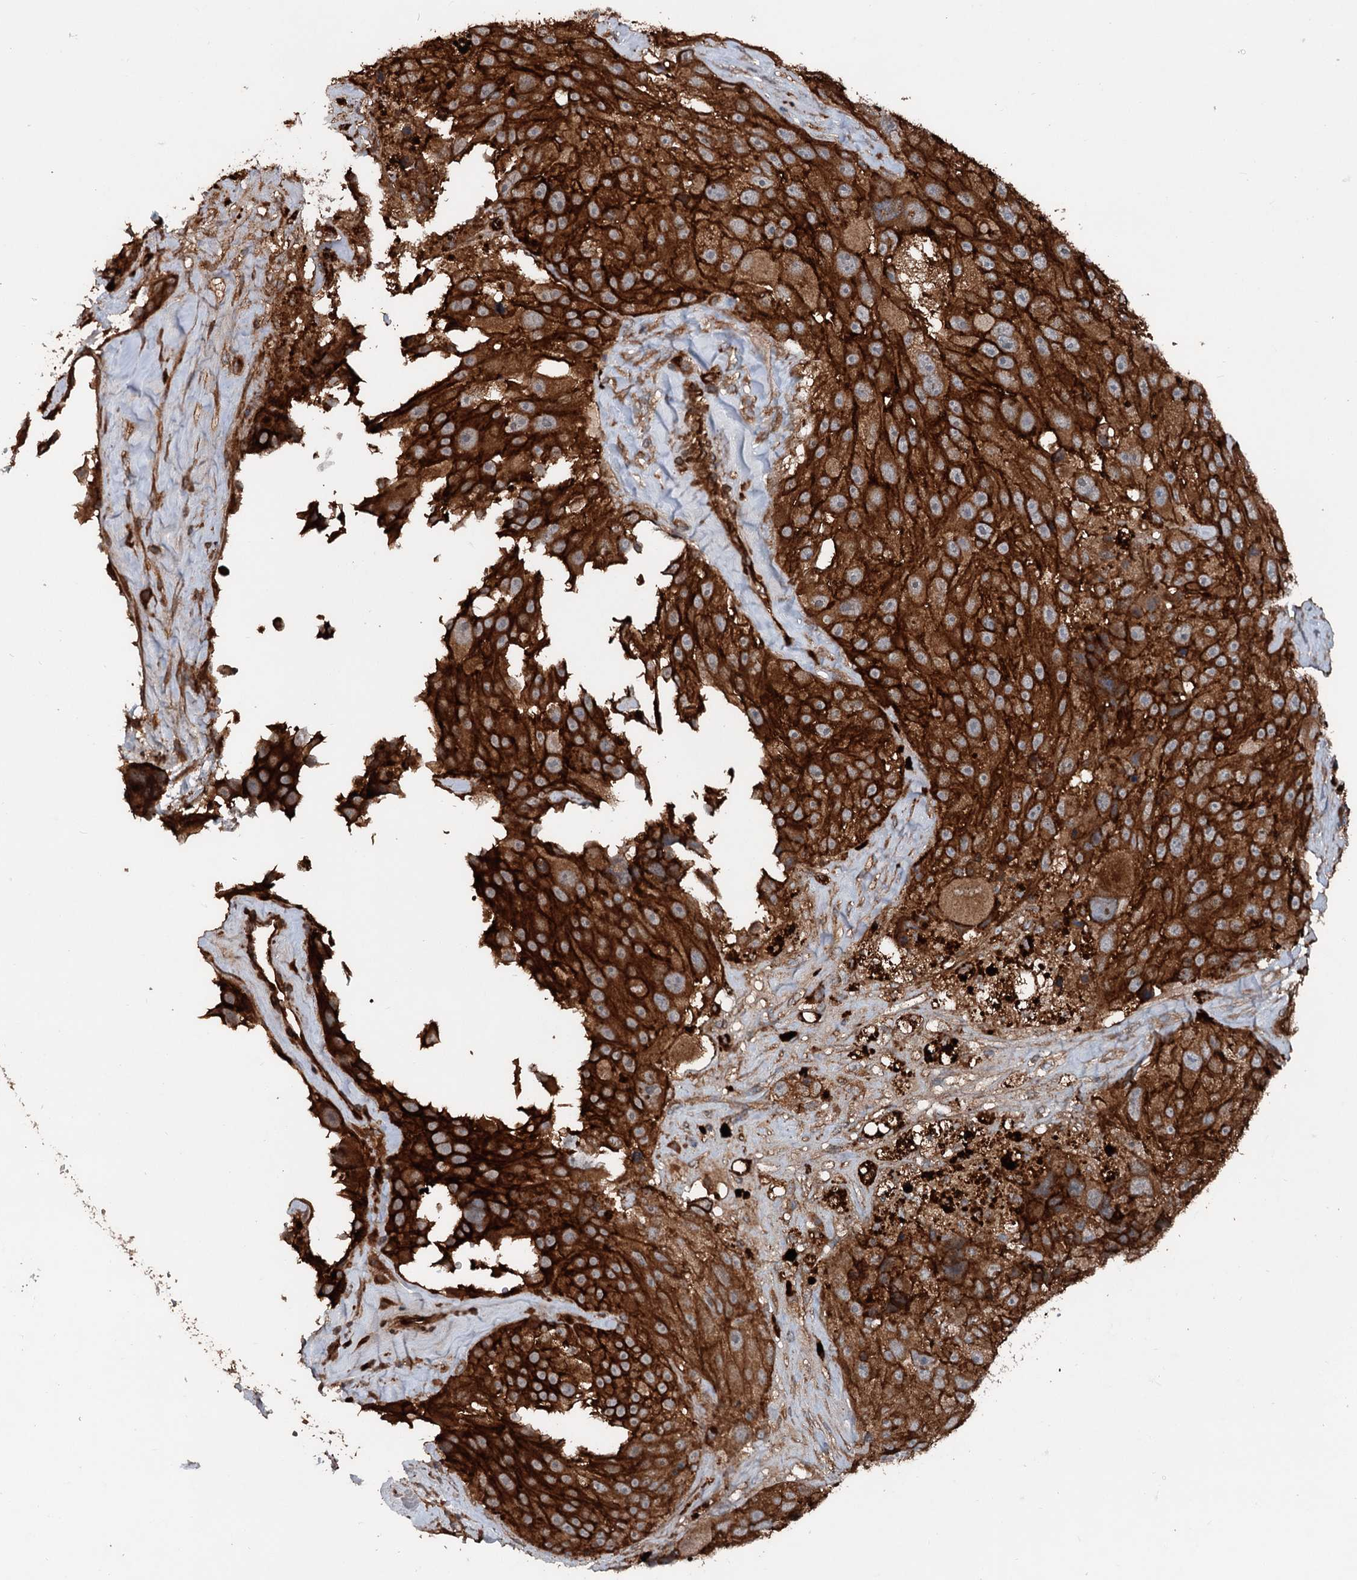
{"staining": {"intensity": "strong", "quantity": ">75%", "location": "cytoplasmic/membranous"}, "tissue": "melanoma", "cell_type": "Tumor cells", "image_type": "cancer", "snomed": [{"axis": "morphology", "description": "Malignant melanoma, Metastatic site"}, {"axis": "topography", "description": "Lymph node"}], "caption": "Immunohistochemical staining of human malignant melanoma (metastatic site) reveals high levels of strong cytoplasmic/membranous positivity in approximately >75% of tumor cells.", "gene": "RNF214", "patient": {"sex": "male", "age": 62}}